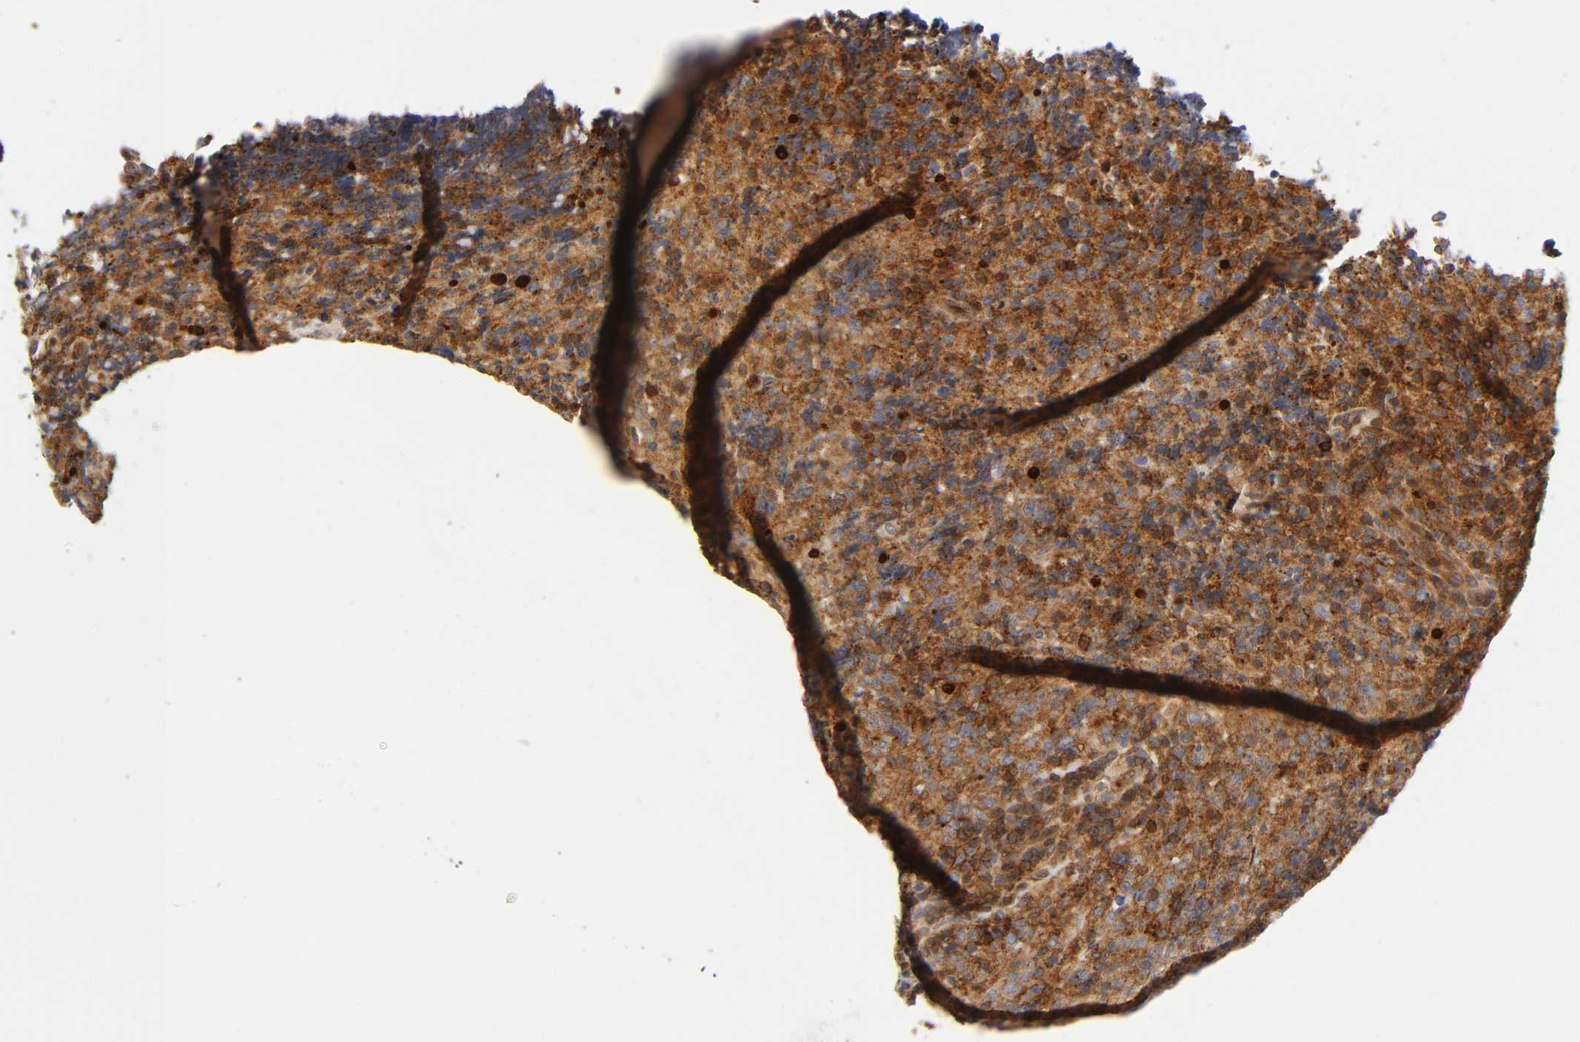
{"staining": {"intensity": "strong", "quantity": ">75%", "location": "cytoplasmic/membranous"}, "tissue": "lymphoma", "cell_type": "Tumor cells", "image_type": "cancer", "snomed": [{"axis": "morphology", "description": "Malignant lymphoma, non-Hodgkin's type, High grade"}, {"axis": "topography", "description": "Tonsil"}], "caption": "DAB immunohistochemical staining of lymphoma exhibits strong cytoplasmic/membranous protein staining in approximately >75% of tumor cells. Nuclei are stained in blue.", "gene": "ANXA7", "patient": {"sex": "female", "age": 36}}